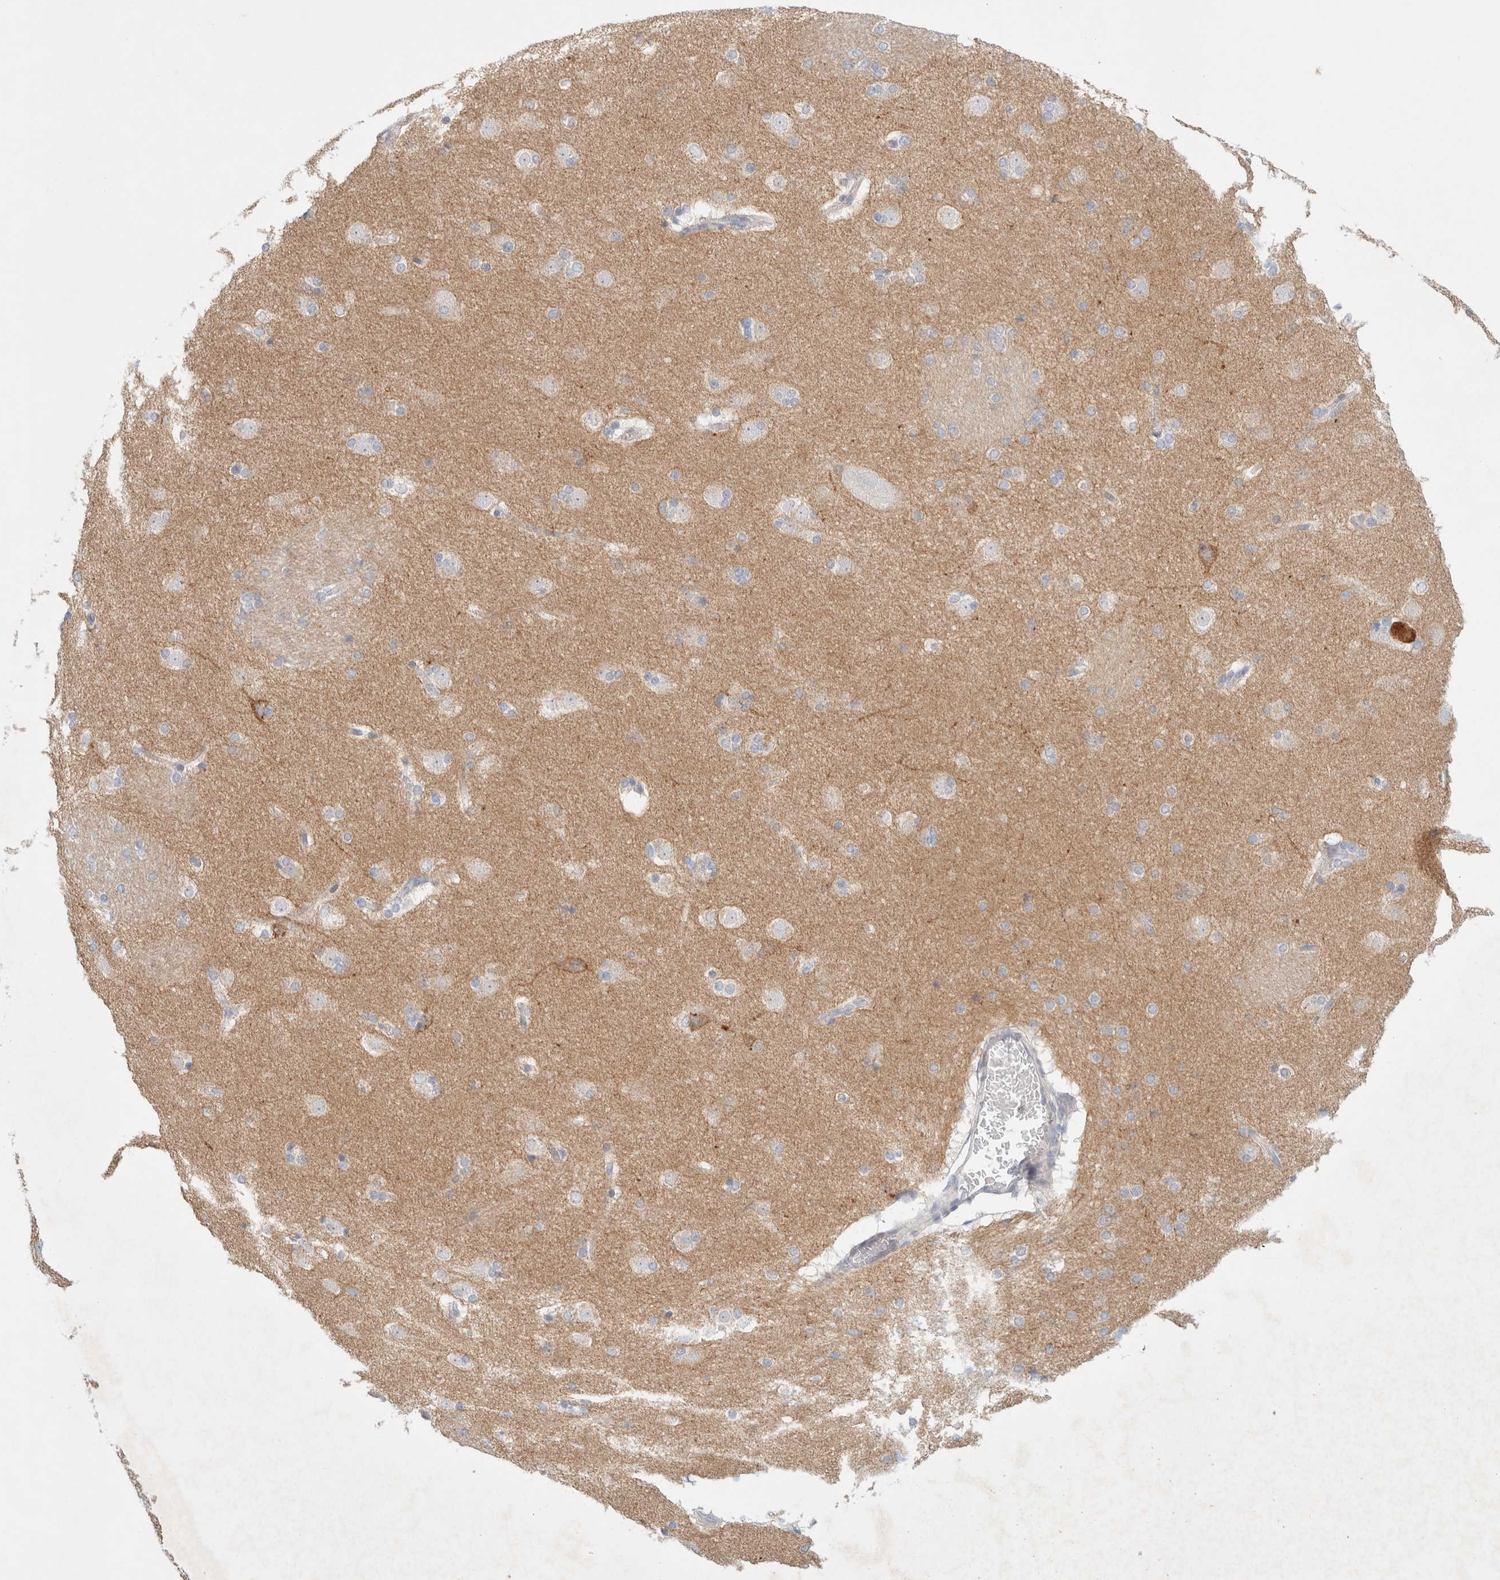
{"staining": {"intensity": "weak", "quantity": "<25%", "location": "cytoplasmic/membranous"}, "tissue": "caudate", "cell_type": "Glial cells", "image_type": "normal", "snomed": [{"axis": "morphology", "description": "Normal tissue, NOS"}, {"axis": "topography", "description": "Lateral ventricle wall"}], "caption": "DAB (3,3'-diaminobenzidine) immunohistochemical staining of unremarkable caudate shows no significant expression in glial cells.", "gene": "HEXD", "patient": {"sex": "female", "age": 19}}